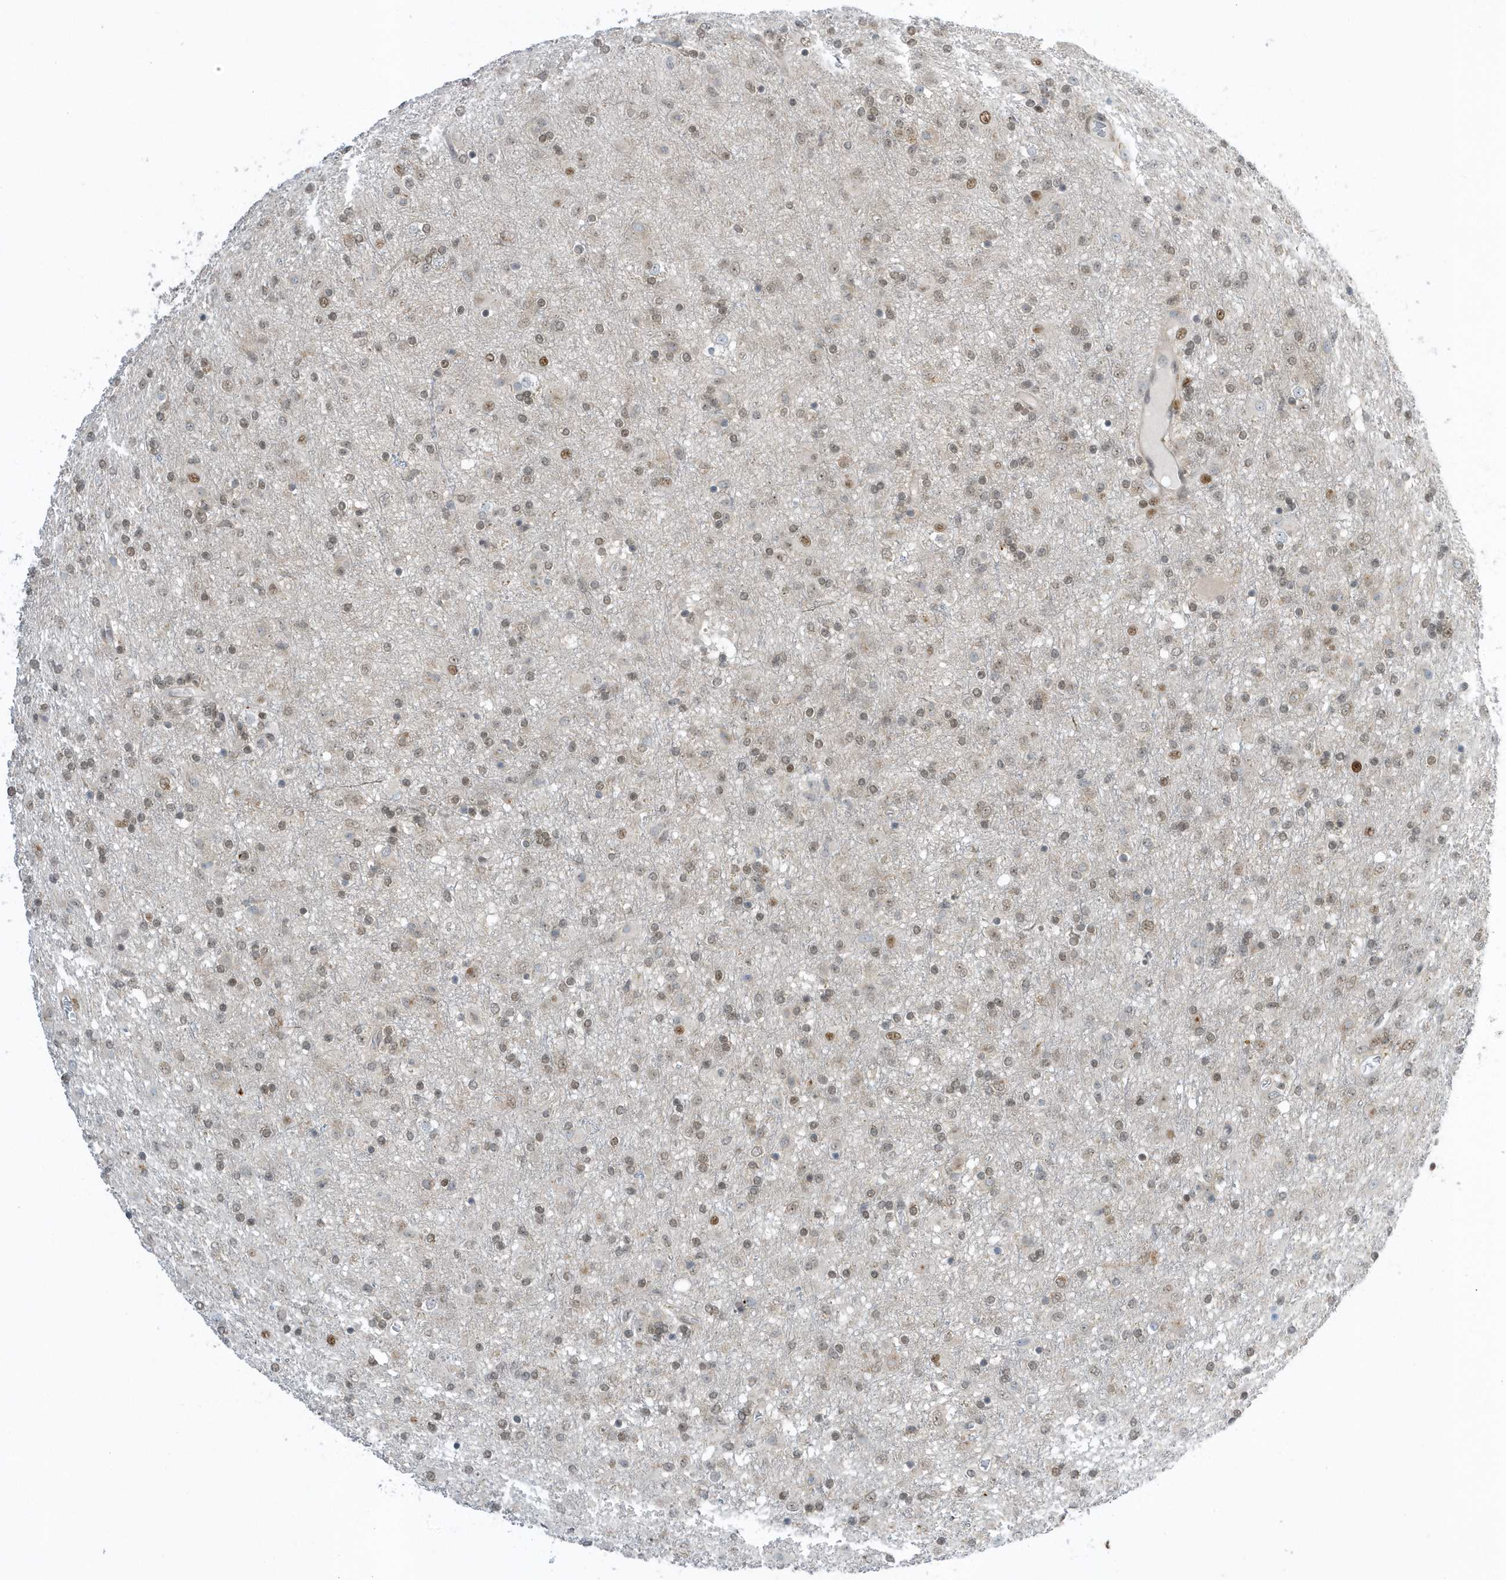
{"staining": {"intensity": "weak", "quantity": ">75%", "location": "nuclear"}, "tissue": "glioma", "cell_type": "Tumor cells", "image_type": "cancer", "snomed": [{"axis": "morphology", "description": "Glioma, malignant, Low grade"}, {"axis": "topography", "description": "Brain"}], "caption": "Weak nuclear protein positivity is appreciated in approximately >75% of tumor cells in low-grade glioma (malignant).", "gene": "ZNF740", "patient": {"sex": "male", "age": 65}}